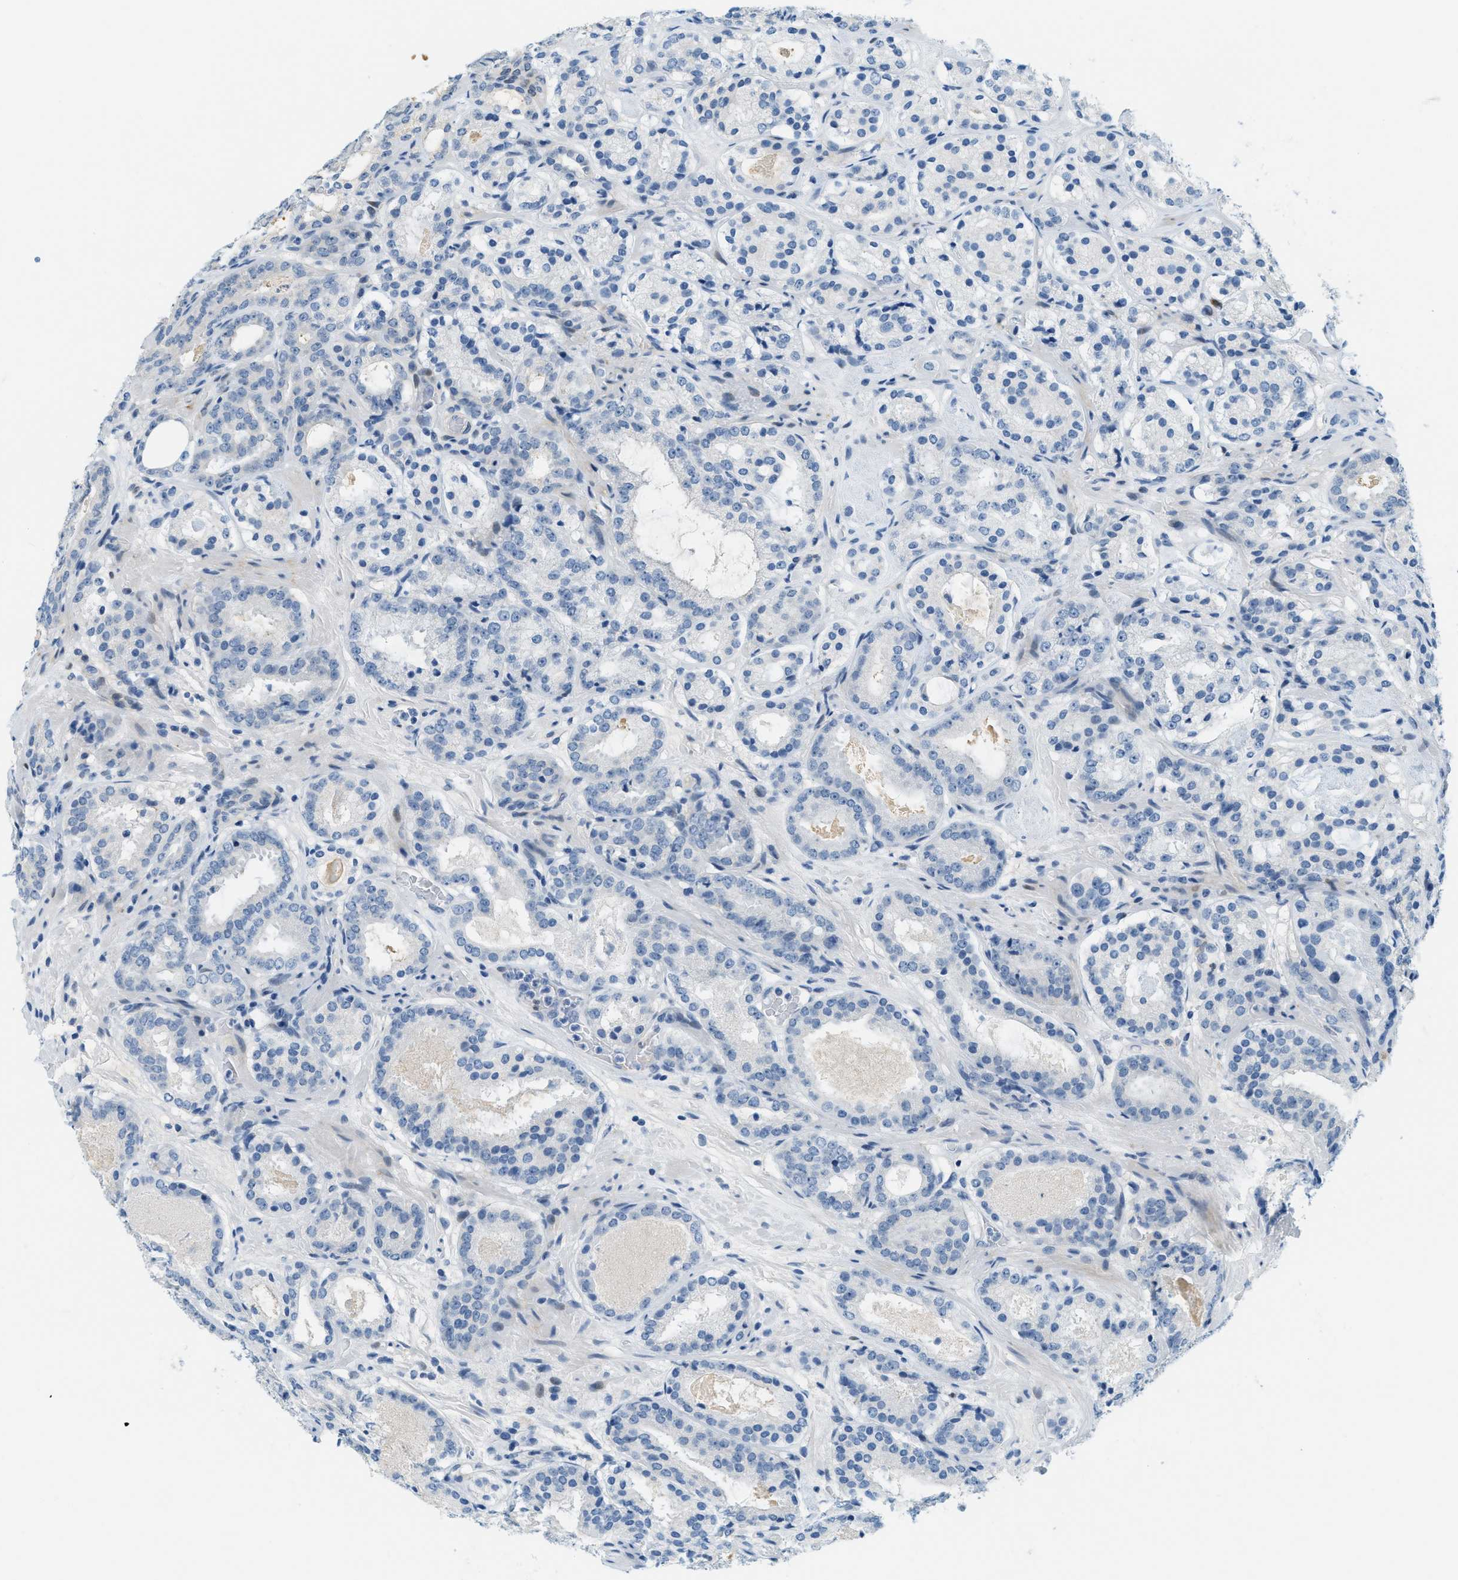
{"staining": {"intensity": "negative", "quantity": "none", "location": "none"}, "tissue": "prostate cancer", "cell_type": "Tumor cells", "image_type": "cancer", "snomed": [{"axis": "morphology", "description": "Adenocarcinoma, Low grade"}, {"axis": "topography", "description": "Prostate"}], "caption": "This is an immunohistochemistry image of human prostate low-grade adenocarcinoma. There is no expression in tumor cells.", "gene": "CYP4X1", "patient": {"sex": "male", "age": 69}}